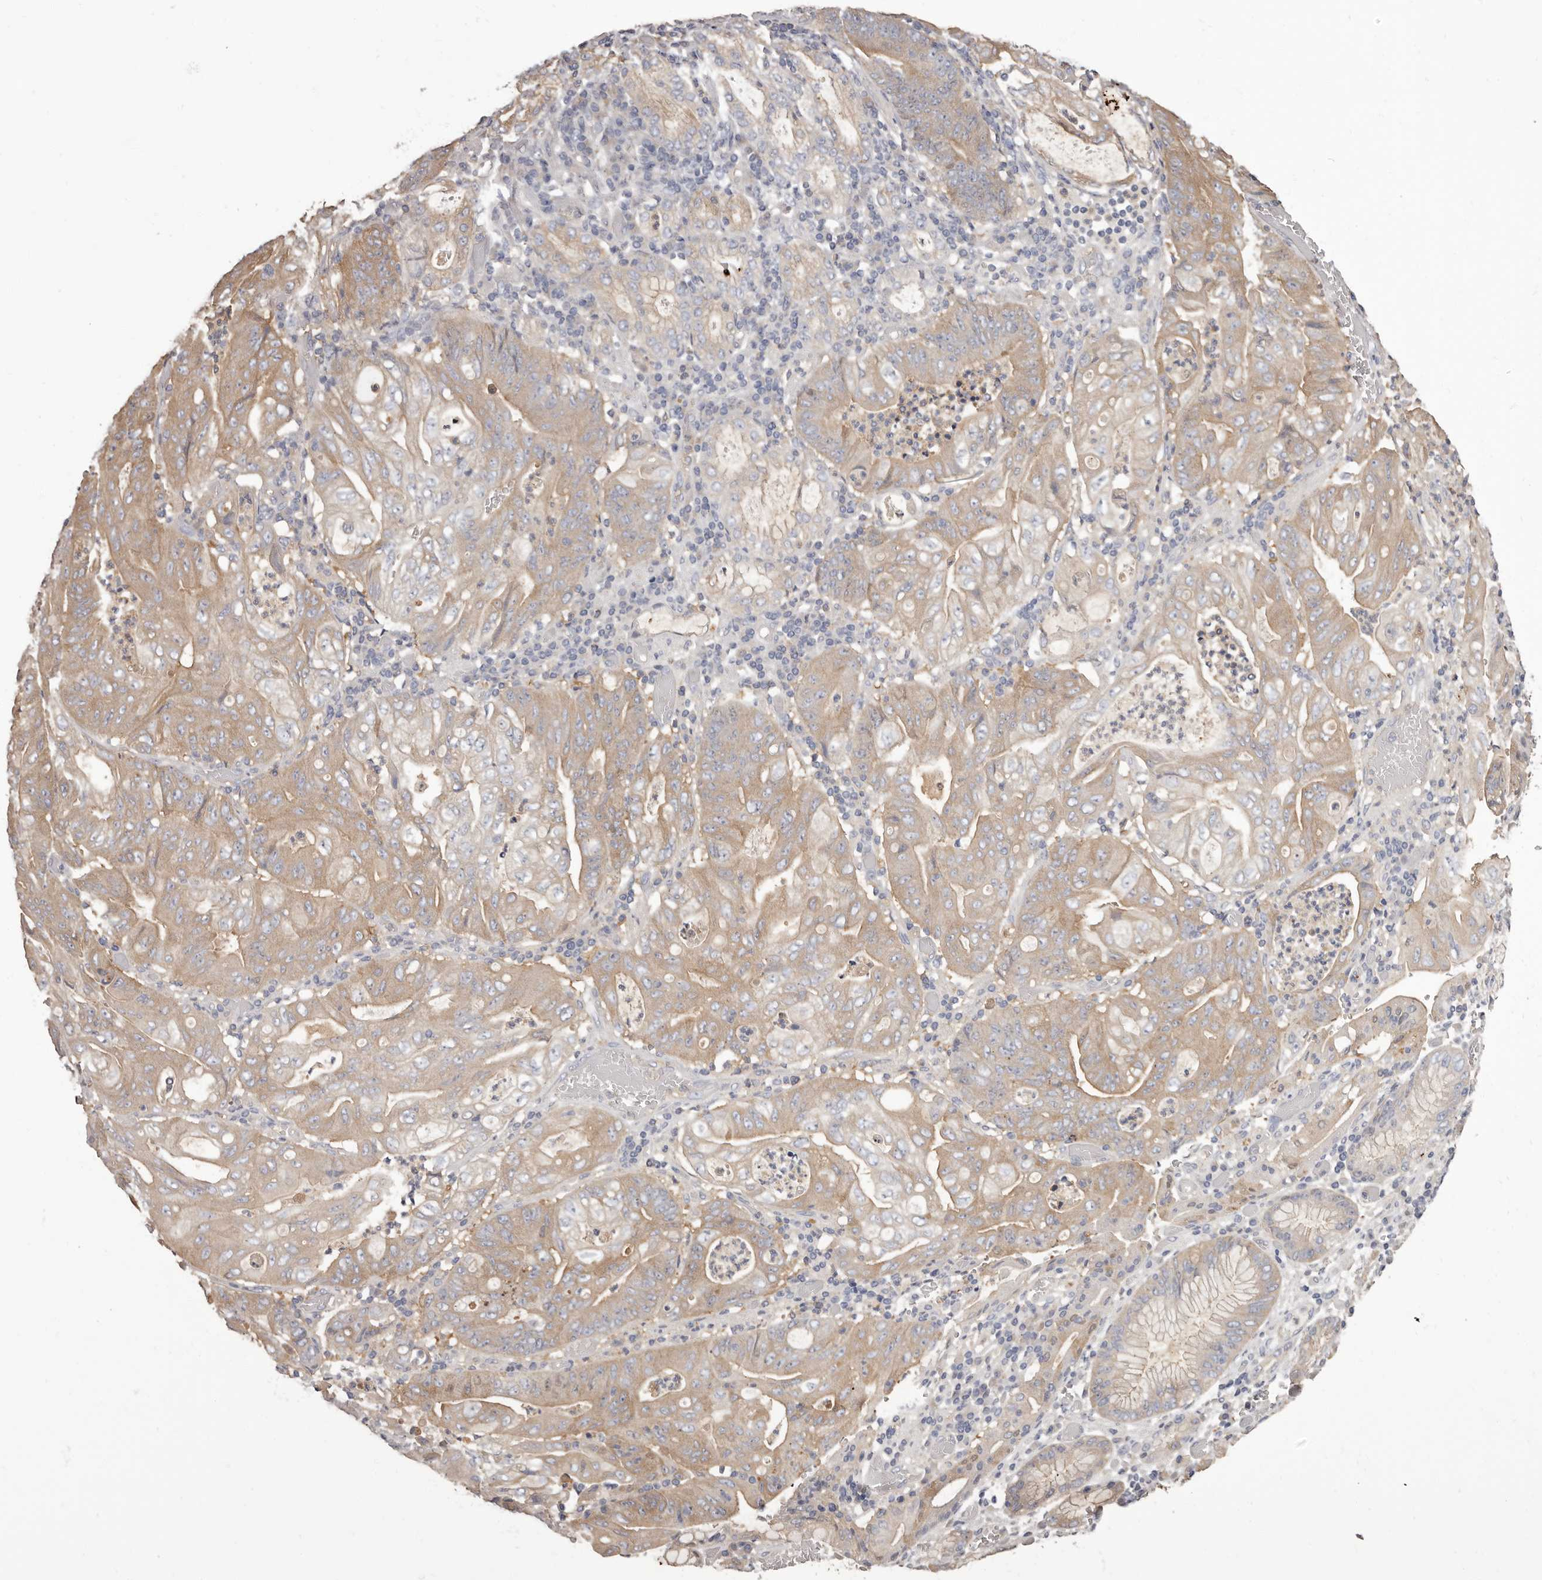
{"staining": {"intensity": "moderate", "quantity": ">75%", "location": "cytoplasmic/membranous"}, "tissue": "stomach cancer", "cell_type": "Tumor cells", "image_type": "cancer", "snomed": [{"axis": "morphology", "description": "Adenocarcinoma, NOS"}, {"axis": "topography", "description": "Stomach"}], "caption": "Protein staining of stomach cancer (adenocarcinoma) tissue exhibits moderate cytoplasmic/membranous positivity in about >75% of tumor cells. The staining was performed using DAB to visualize the protein expression in brown, while the nuclei were stained in blue with hematoxylin (Magnification: 20x).", "gene": "APEH", "patient": {"sex": "female", "age": 73}}